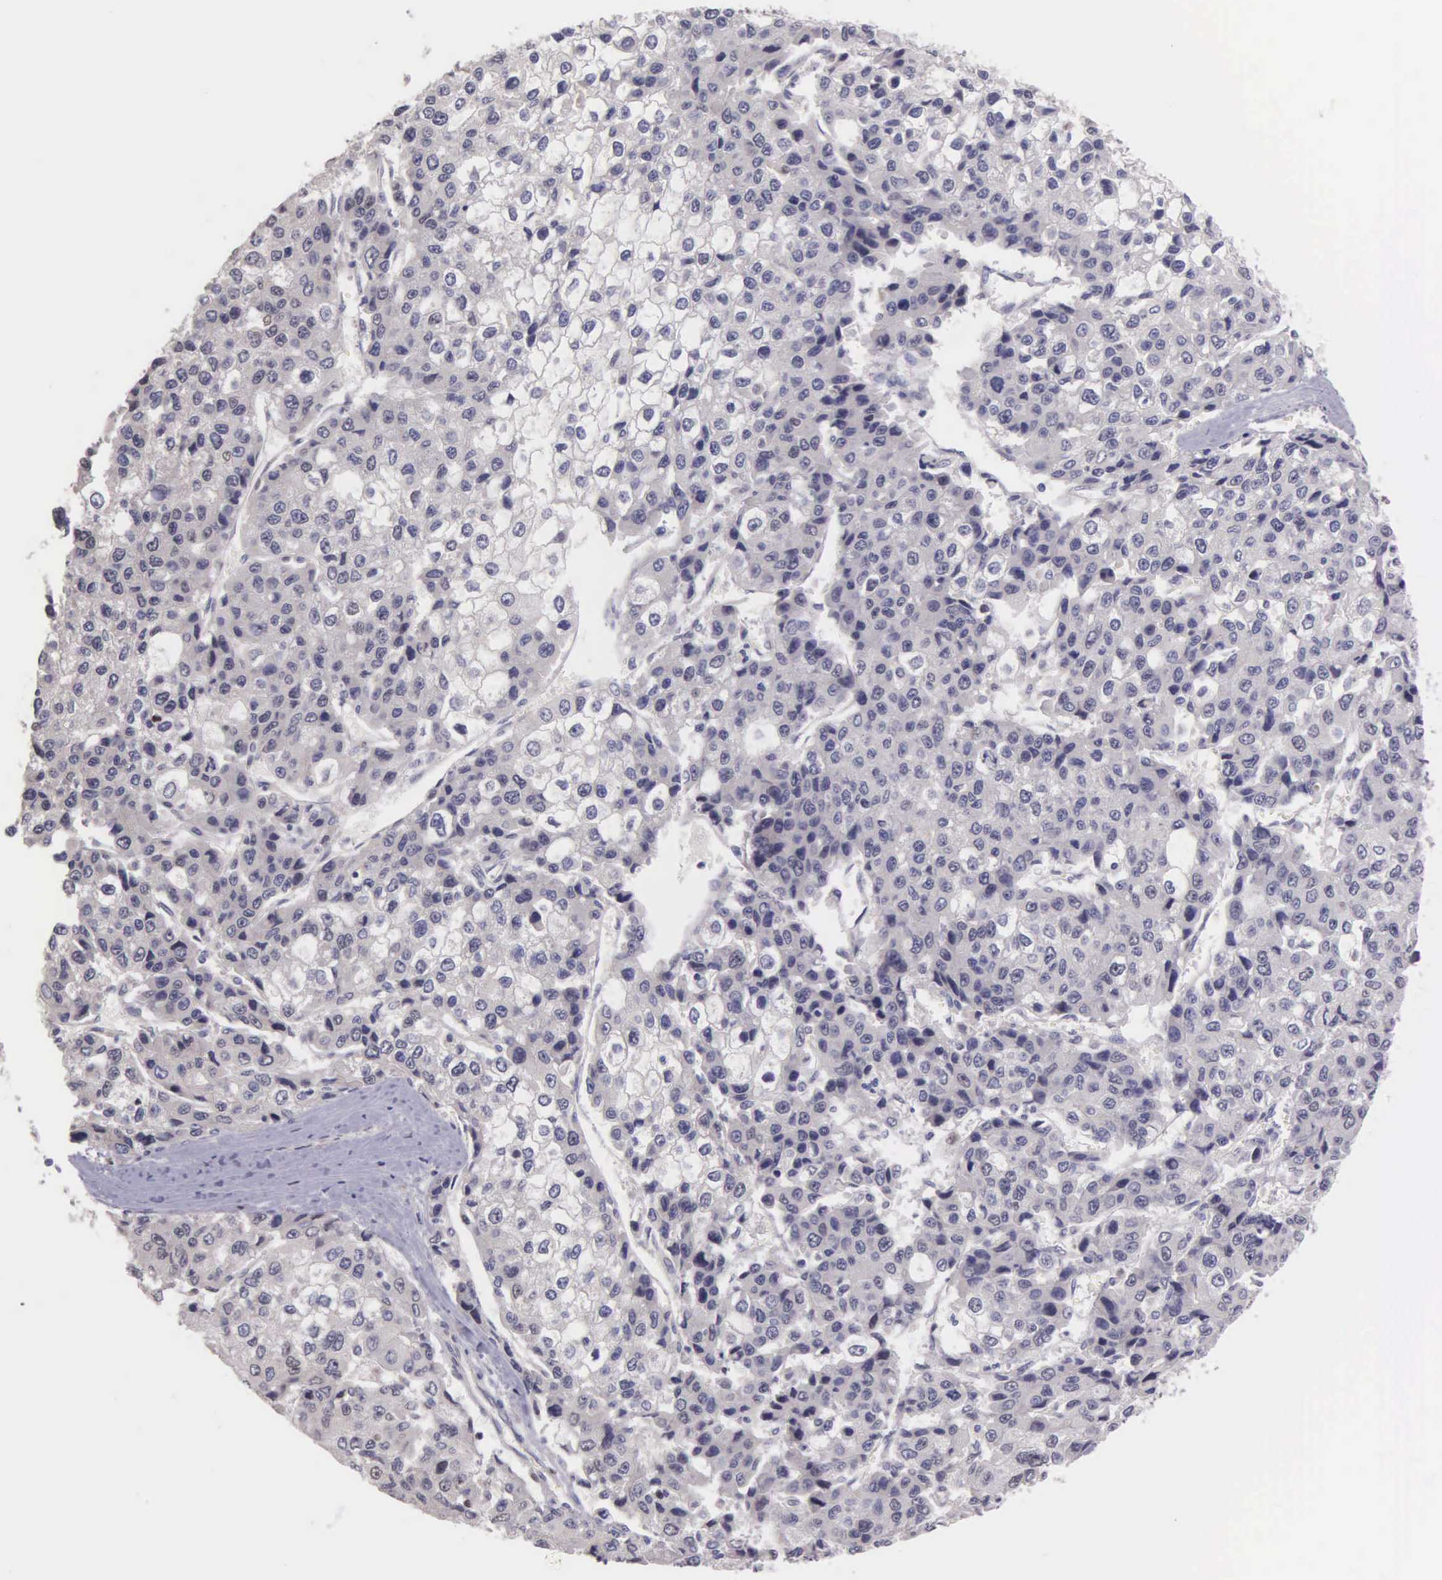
{"staining": {"intensity": "negative", "quantity": "none", "location": "none"}, "tissue": "liver cancer", "cell_type": "Tumor cells", "image_type": "cancer", "snomed": [{"axis": "morphology", "description": "Carcinoma, Hepatocellular, NOS"}, {"axis": "topography", "description": "Liver"}], "caption": "Liver cancer was stained to show a protein in brown. There is no significant expression in tumor cells.", "gene": "MCM5", "patient": {"sex": "female", "age": 66}}